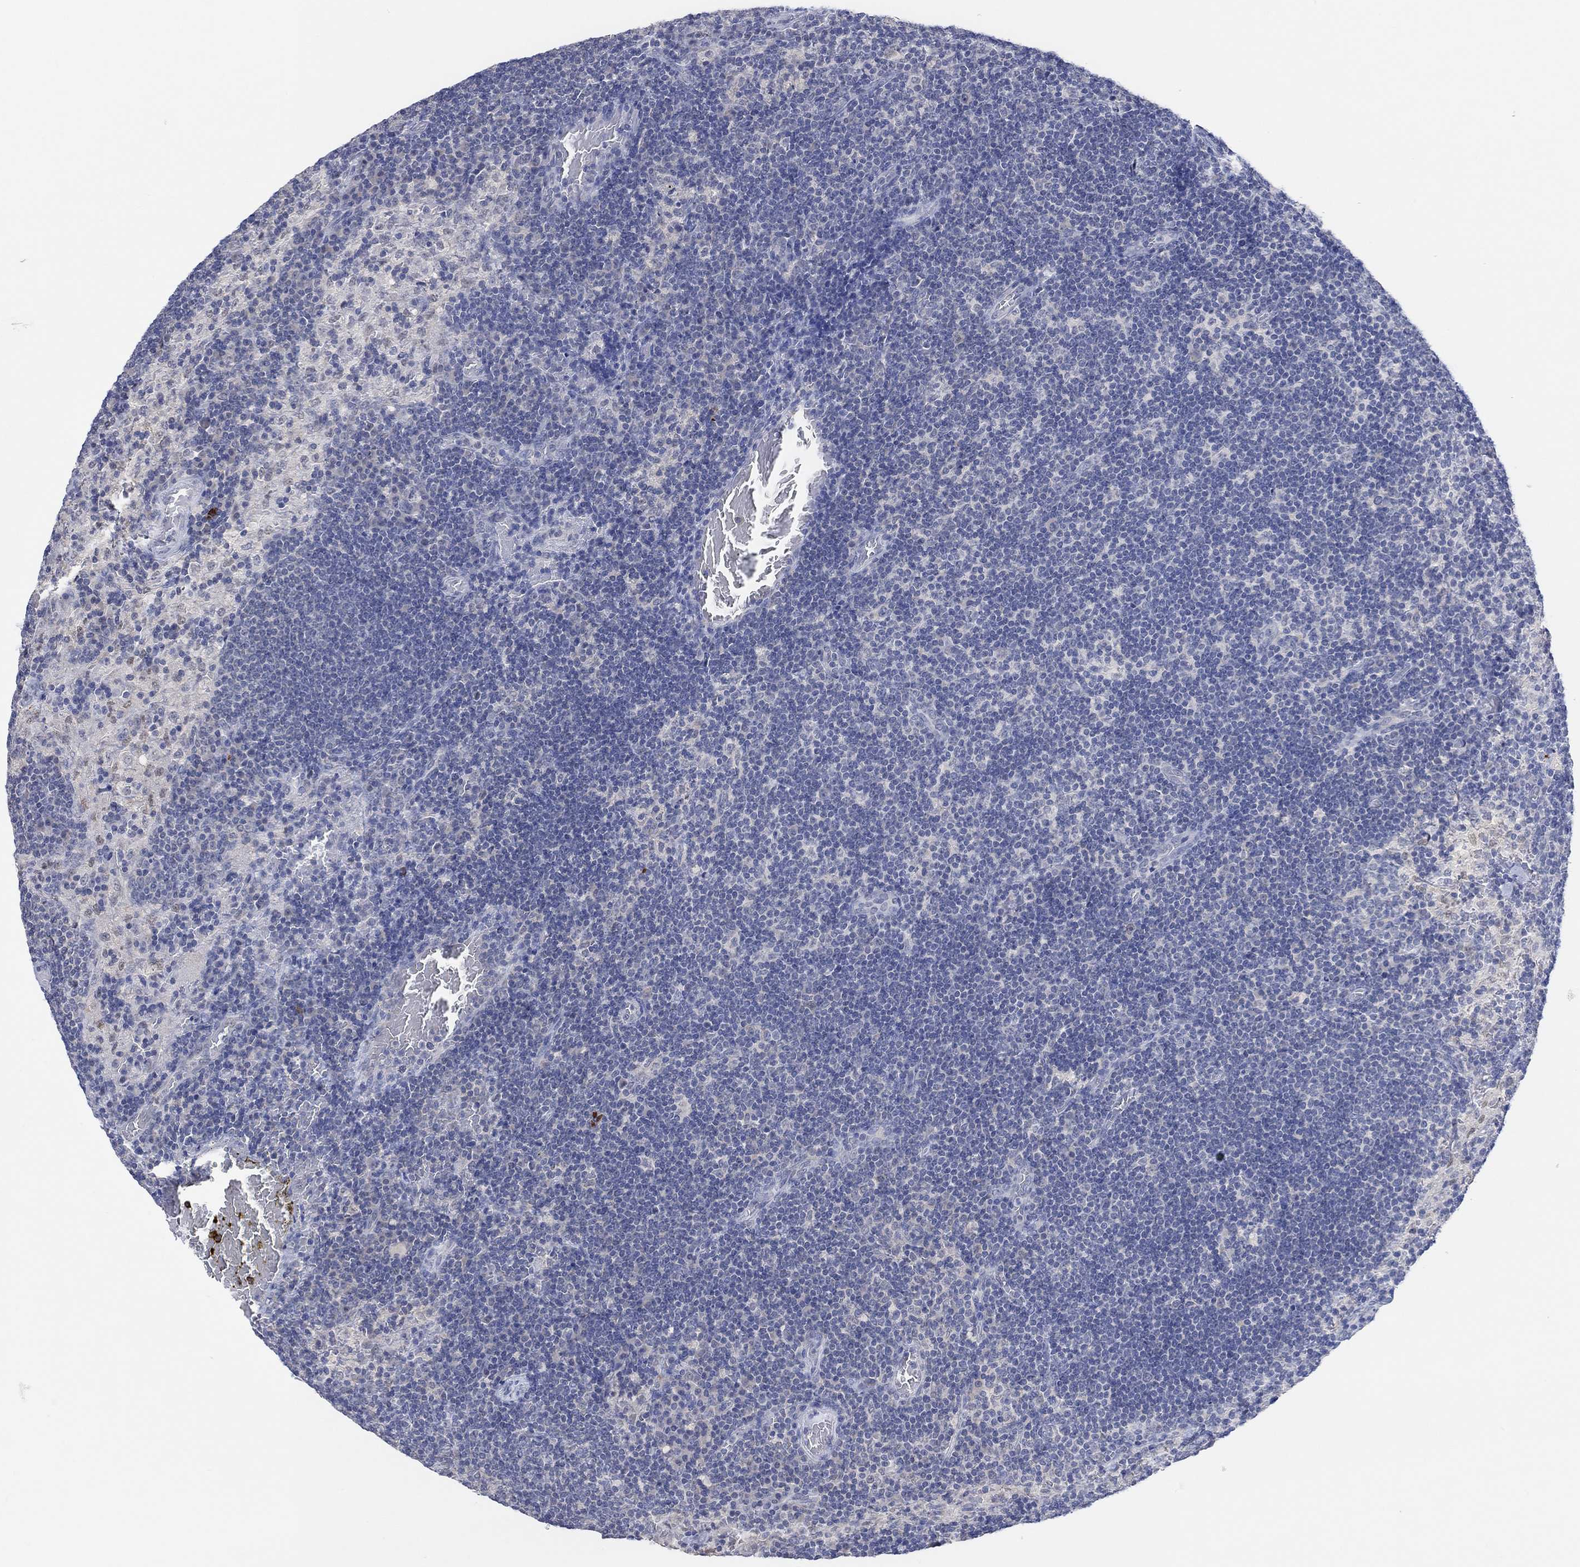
{"staining": {"intensity": "negative", "quantity": "none", "location": "none"}, "tissue": "lymph node", "cell_type": "Germinal center cells", "image_type": "normal", "snomed": [{"axis": "morphology", "description": "Normal tissue, NOS"}, {"axis": "topography", "description": "Lymph node"}], "caption": "A high-resolution photomicrograph shows IHC staining of benign lymph node, which shows no significant staining in germinal center cells. (DAB (3,3'-diaminobenzidine) immunohistochemistry (IHC), high magnification).", "gene": "MUC1", "patient": {"sex": "male", "age": 63}}